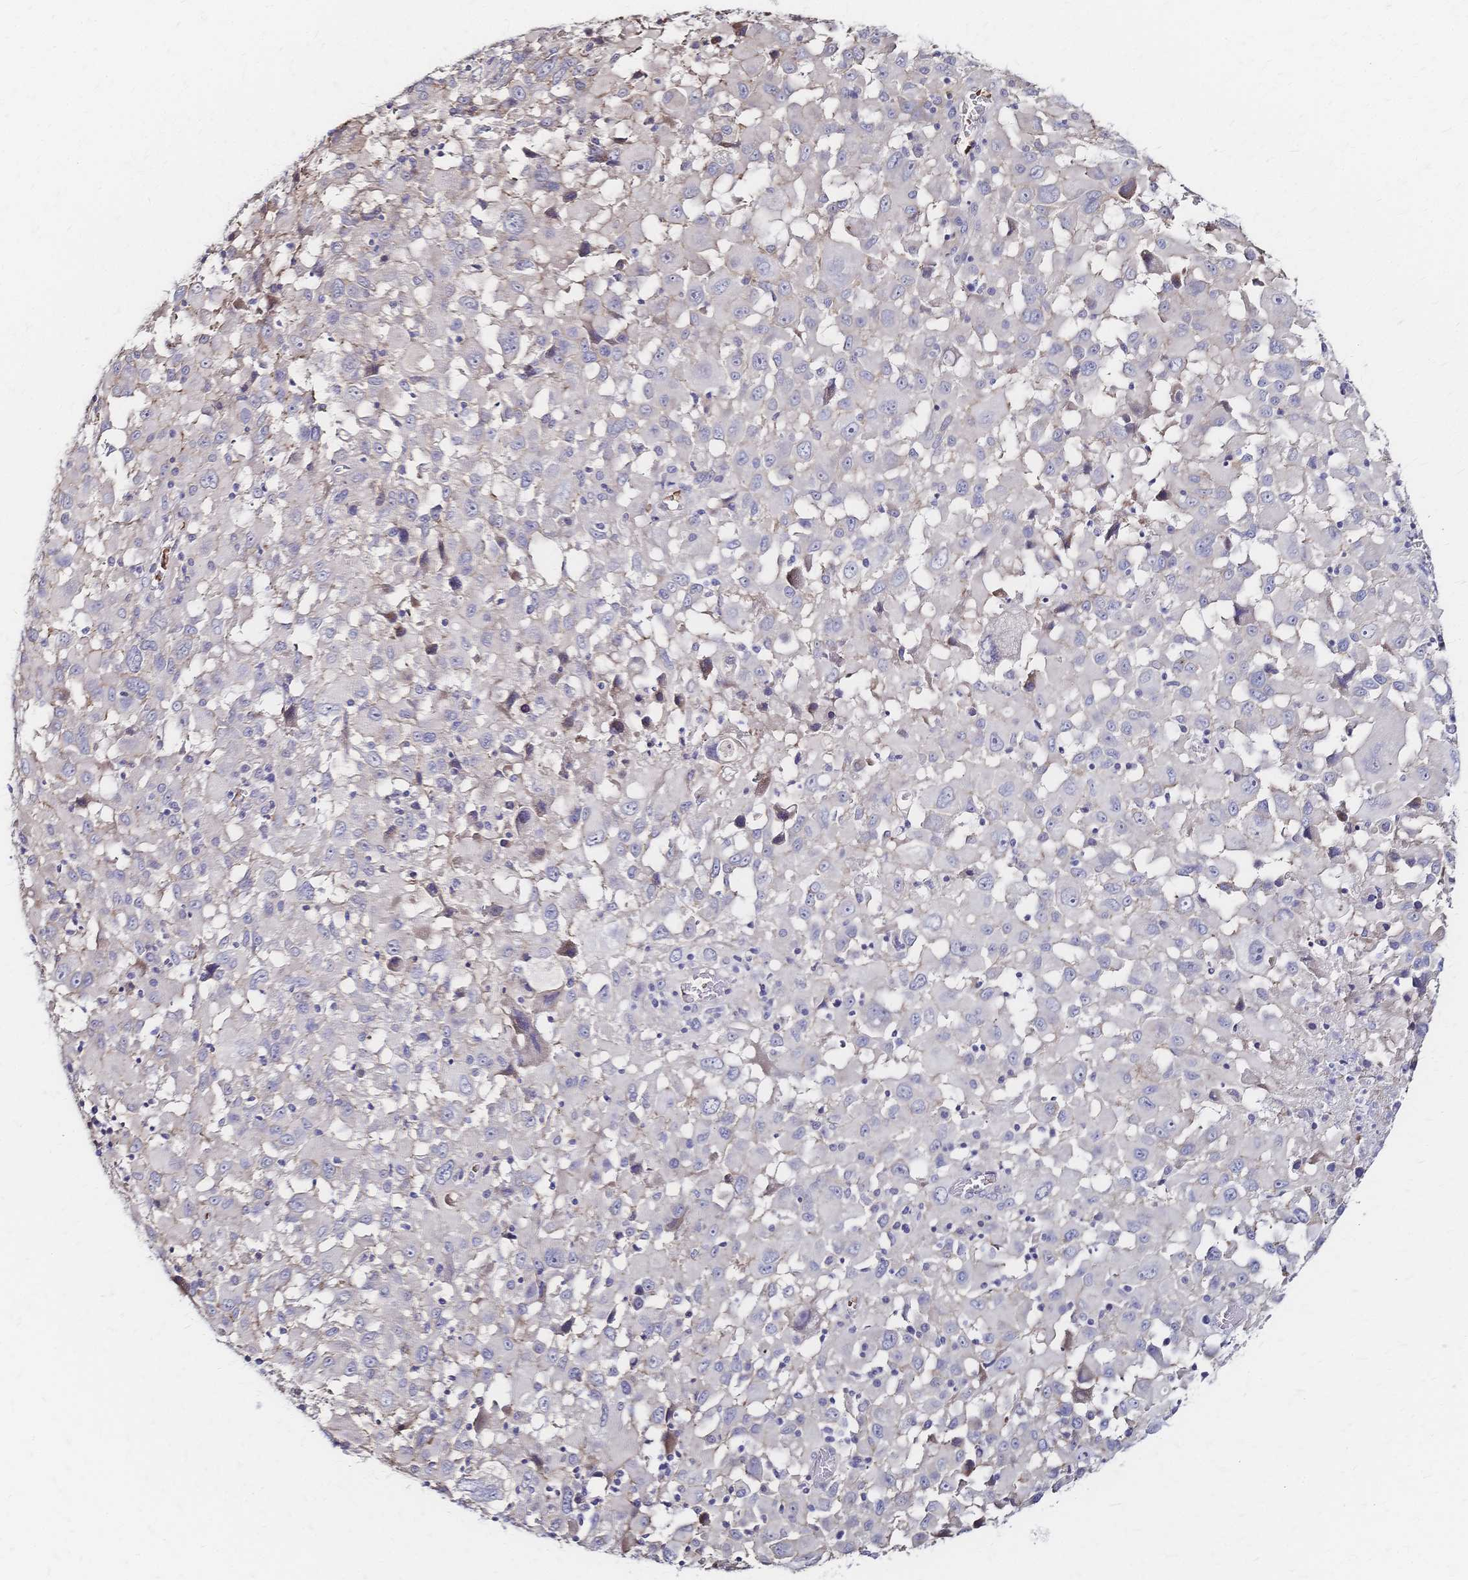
{"staining": {"intensity": "negative", "quantity": "none", "location": "none"}, "tissue": "melanoma", "cell_type": "Tumor cells", "image_type": "cancer", "snomed": [{"axis": "morphology", "description": "Malignant melanoma, Metastatic site"}, {"axis": "topography", "description": "Soft tissue"}], "caption": "Immunohistochemistry photomicrograph of neoplastic tissue: malignant melanoma (metastatic site) stained with DAB exhibits no significant protein staining in tumor cells.", "gene": "SLC5A1", "patient": {"sex": "male", "age": 50}}